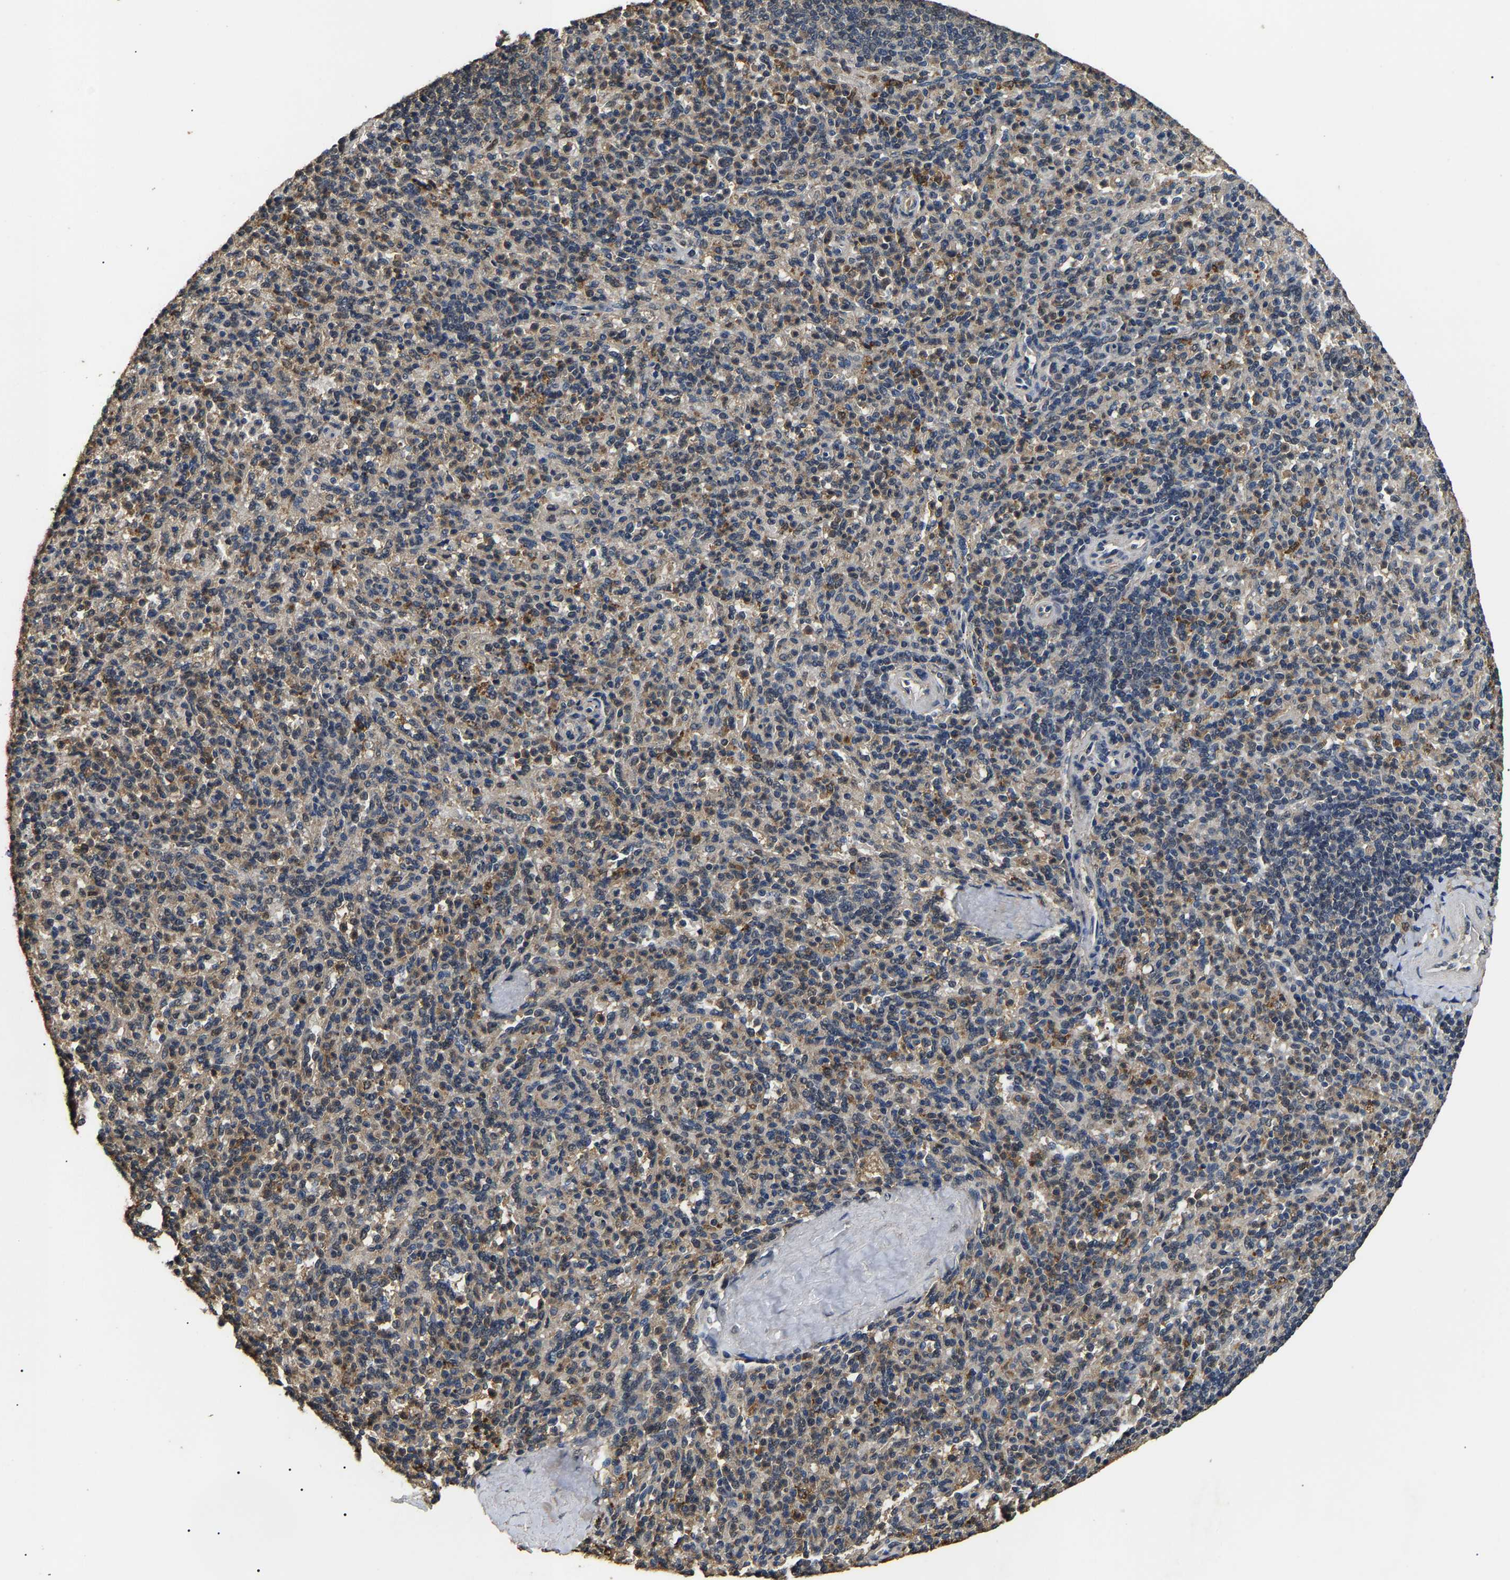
{"staining": {"intensity": "weak", "quantity": "<25%", "location": "cytoplasmic/membranous,nuclear"}, "tissue": "spleen", "cell_type": "Cells in red pulp", "image_type": "normal", "snomed": [{"axis": "morphology", "description": "Normal tissue, NOS"}, {"axis": "topography", "description": "Spleen"}], "caption": "DAB immunohistochemical staining of normal spleen exhibits no significant expression in cells in red pulp.", "gene": "PSMD8", "patient": {"sex": "male", "age": 36}}